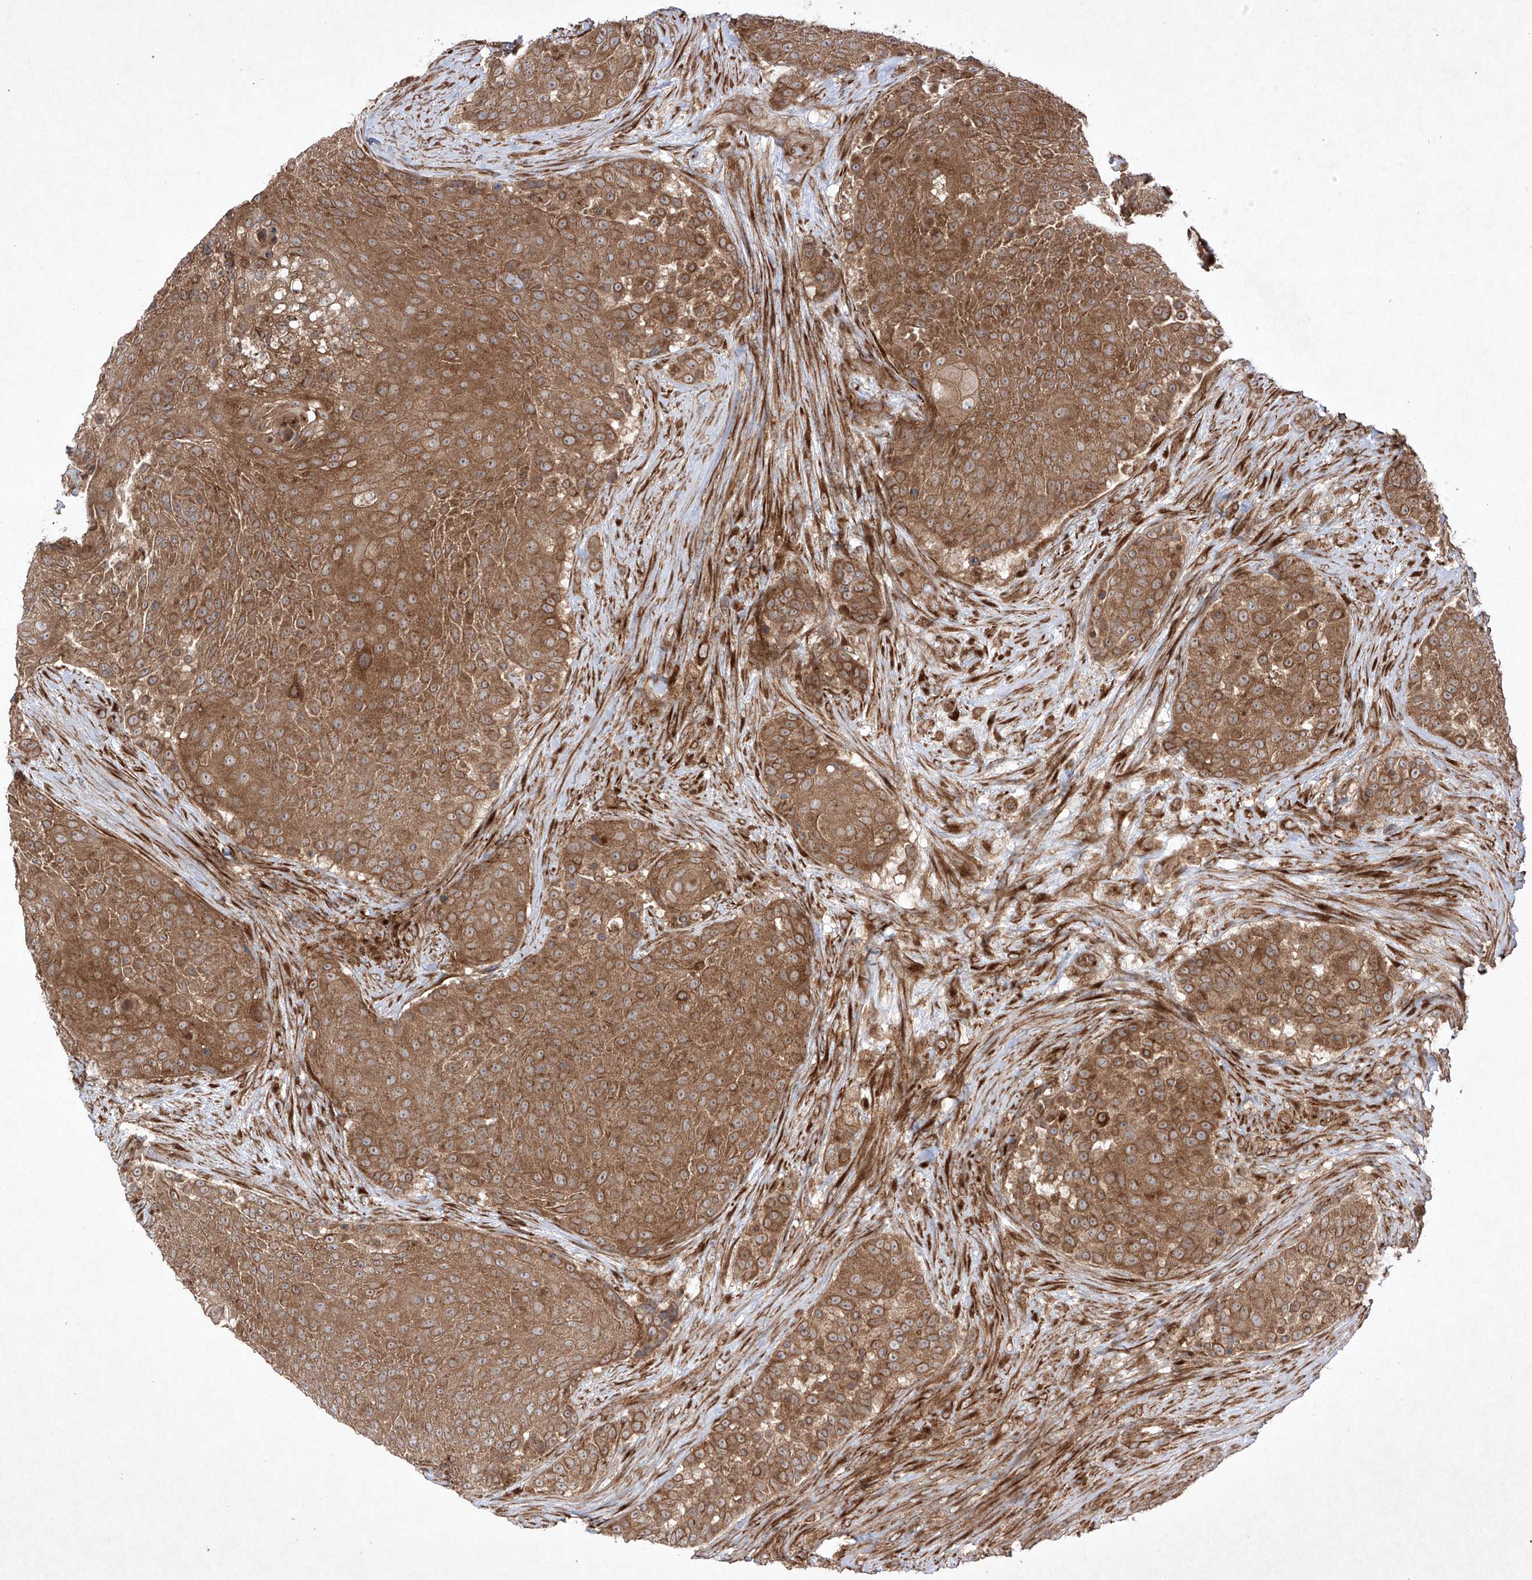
{"staining": {"intensity": "moderate", "quantity": ">75%", "location": "cytoplasmic/membranous"}, "tissue": "urothelial cancer", "cell_type": "Tumor cells", "image_type": "cancer", "snomed": [{"axis": "morphology", "description": "Urothelial carcinoma, High grade"}, {"axis": "topography", "description": "Urinary bladder"}], "caption": "Moderate cytoplasmic/membranous protein expression is identified in approximately >75% of tumor cells in high-grade urothelial carcinoma. (Brightfield microscopy of DAB IHC at high magnification).", "gene": "YKT6", "patient": {"sex": "female", "age": 63}}